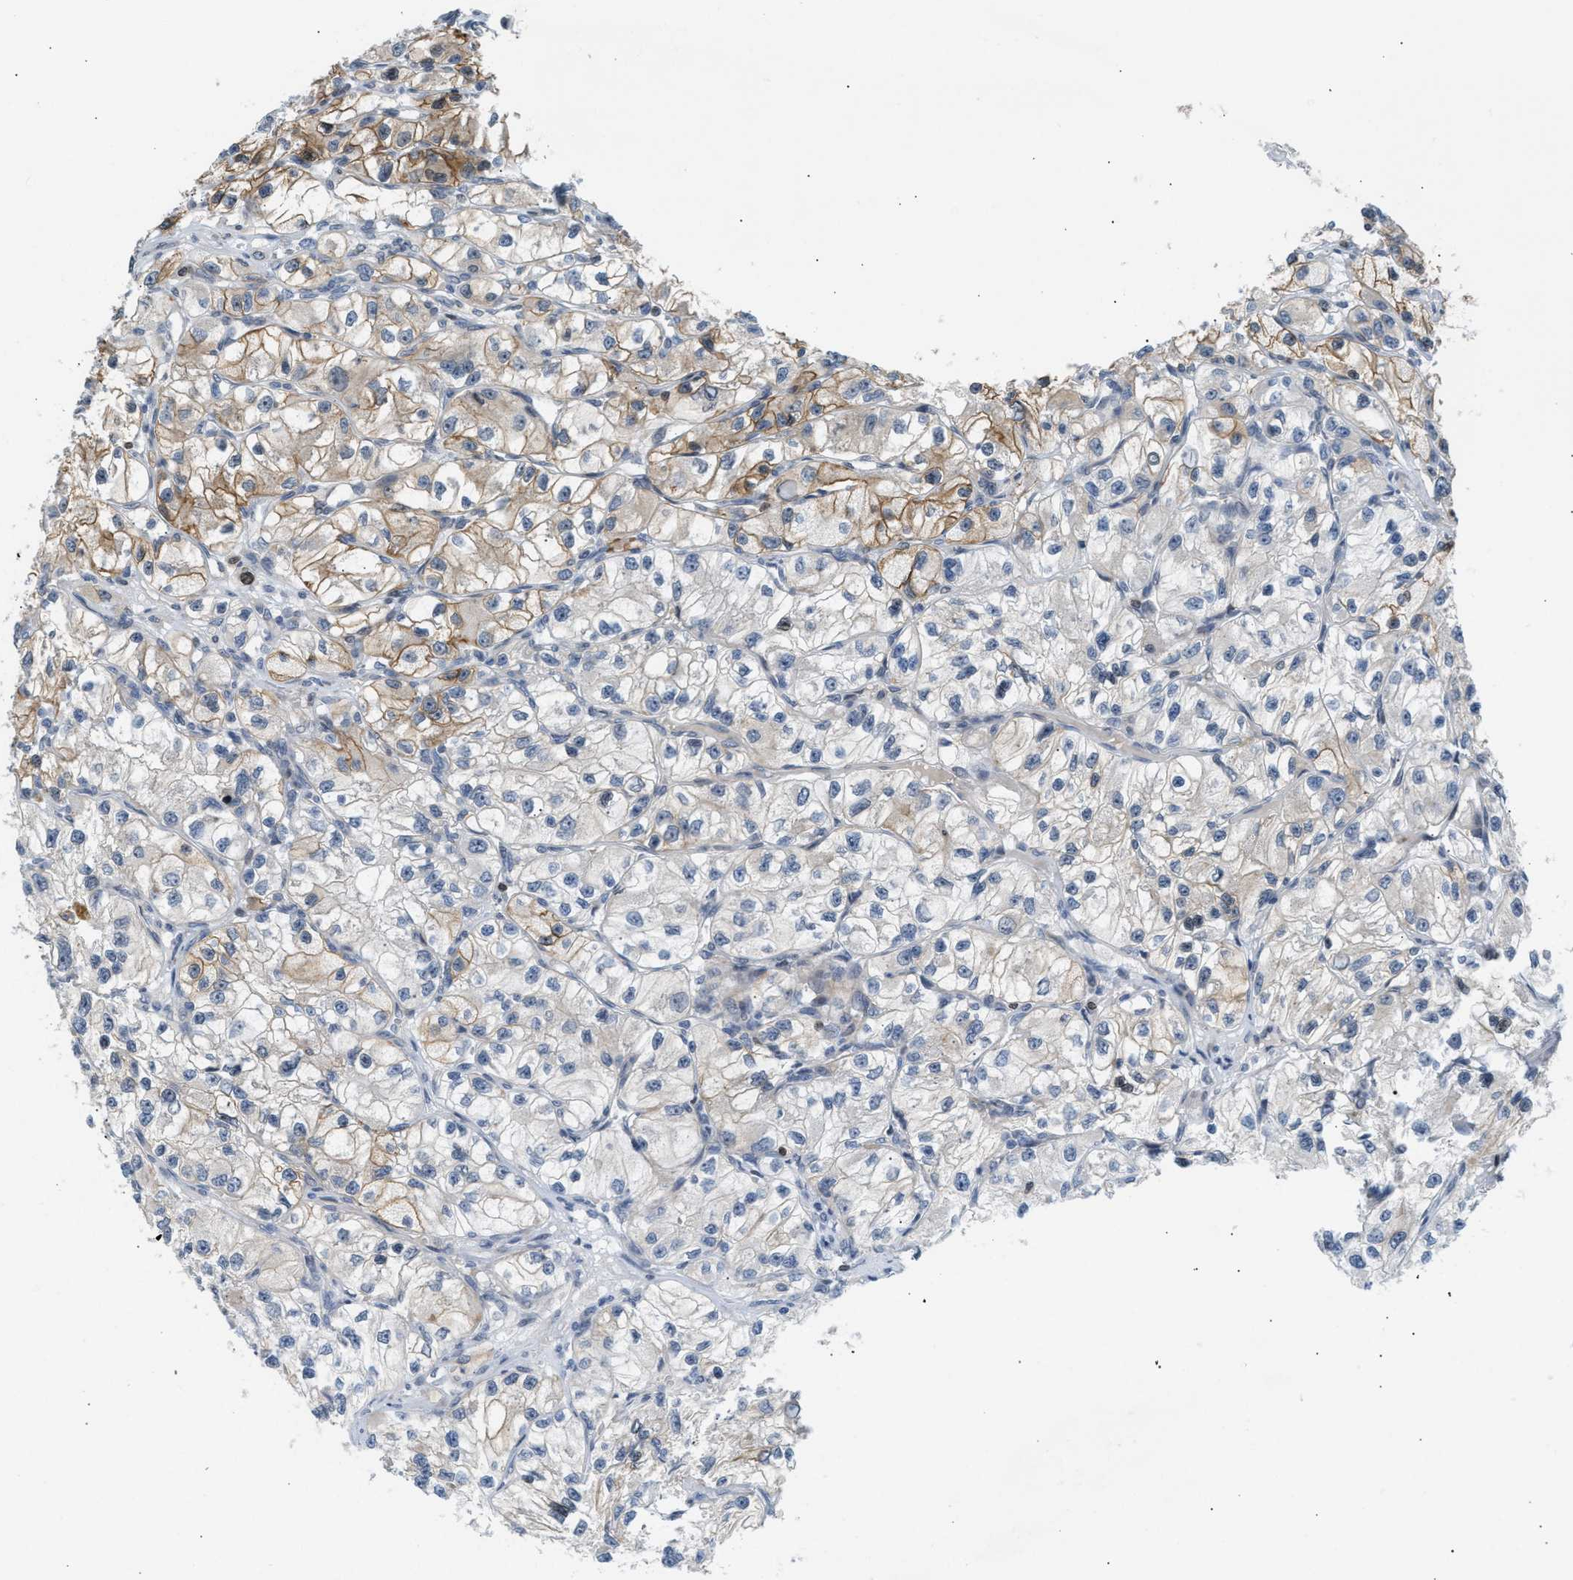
{"staining": {"intensity": "moderate", "quantity": "25%-75%", "location": "cytoplasmic/membranous"}, "tissue": "renal cancer", "cell_type": "Tumor cells", "image_type": "cancer", "snomed": [{"axis": "morphology", "description": "Adenocarcinoma, NOS"}, {"axis": "topography", "description": "Kidney"}], "caption": "An image showing moderate cytoplasmic/membranous positivity in about 25%-75% of tumor cells in renal cancer, as visualized by brown immunohistochemical staining.", "gene": "NPS", "patient": {"sex": "female", "age": 57}}